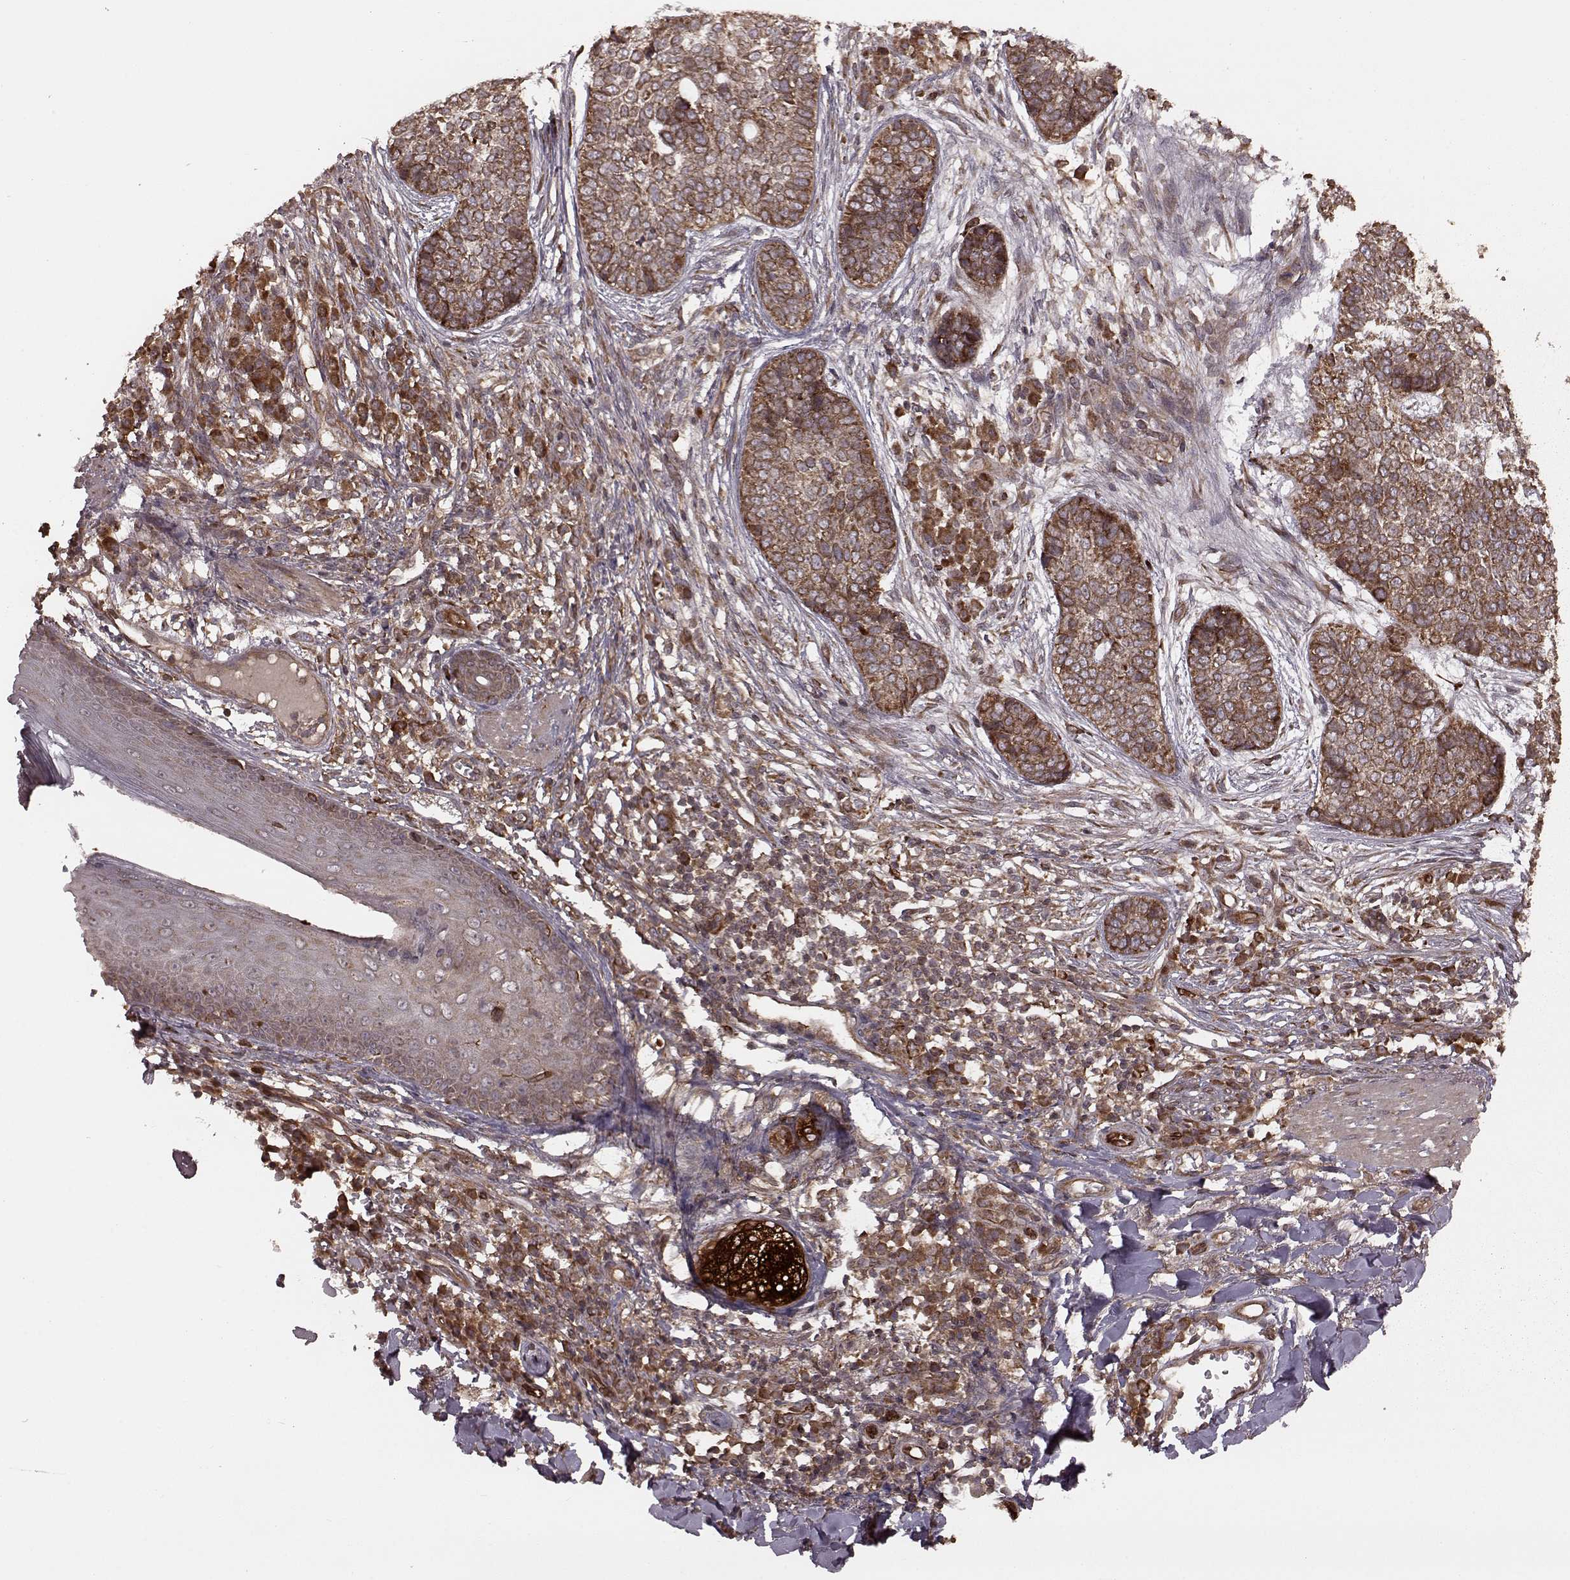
{"staining": {"intensity": "moderate", "quantity": ">75%", "location": "cytoplasmic/membranous"}, "tissue": "skin cancer", "cell_type": "Tumor cells", "image_type": "cancer", "snomed": [{"axis": "morphology", "description": "Basal cell carcinoma"}, {"axis": "topography", "description": "Skin"}], "caption": "DAB immunohistochemical staining of human skin cancer (basal cell carcinoma) displays moderate cytoplasmic/membranous protein expression in about >75% of tumor cells. (brown staining indicates protein expression, while blue staining denotes nuclei).", "gene": "AGPAT1", "patient": {"sex": "female", "age": 69}}